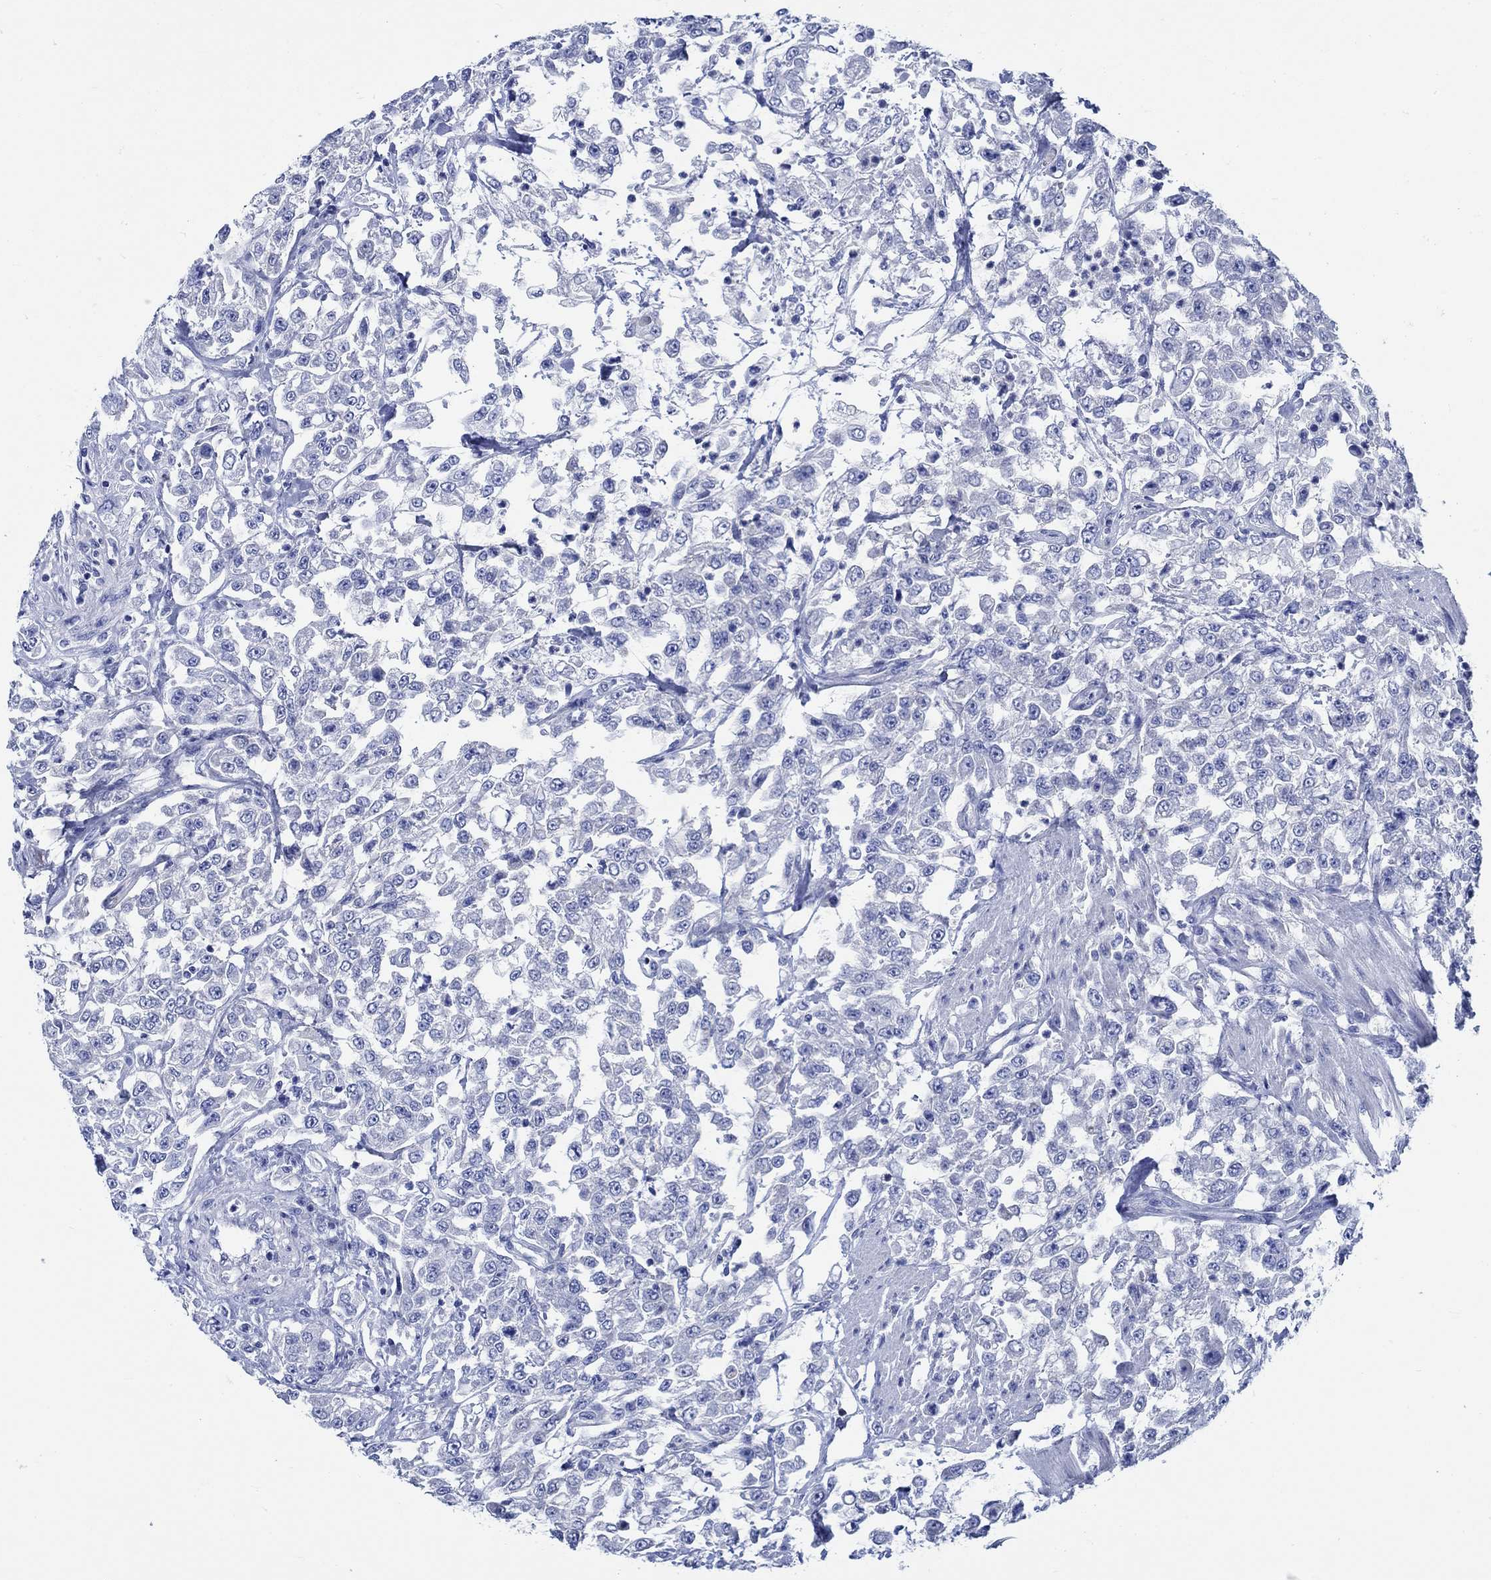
{"staining": {"intensity": "negative", "quantity": "none", "location": "none"}, "tissue": "urothelial cancer", "cell_type": "Tumor cells", "image_type": "cancer", "snomed": [{"axis": "morphology", "description": "Urothelial carcinoma, High grade"}, {"axis": "topography", "description": "Urinary bladder"}], "caption": "High power microscopy photomicrograph of an immunohistochemistry histopathology image of urothelial cancer, revealing no significant staining in tumor cells. (DAB immunohistochemistry (IHC) with hematoxylin counter stain).", "gene": "PTPRN2", "patient": {"sex": "male", "age": 46}}